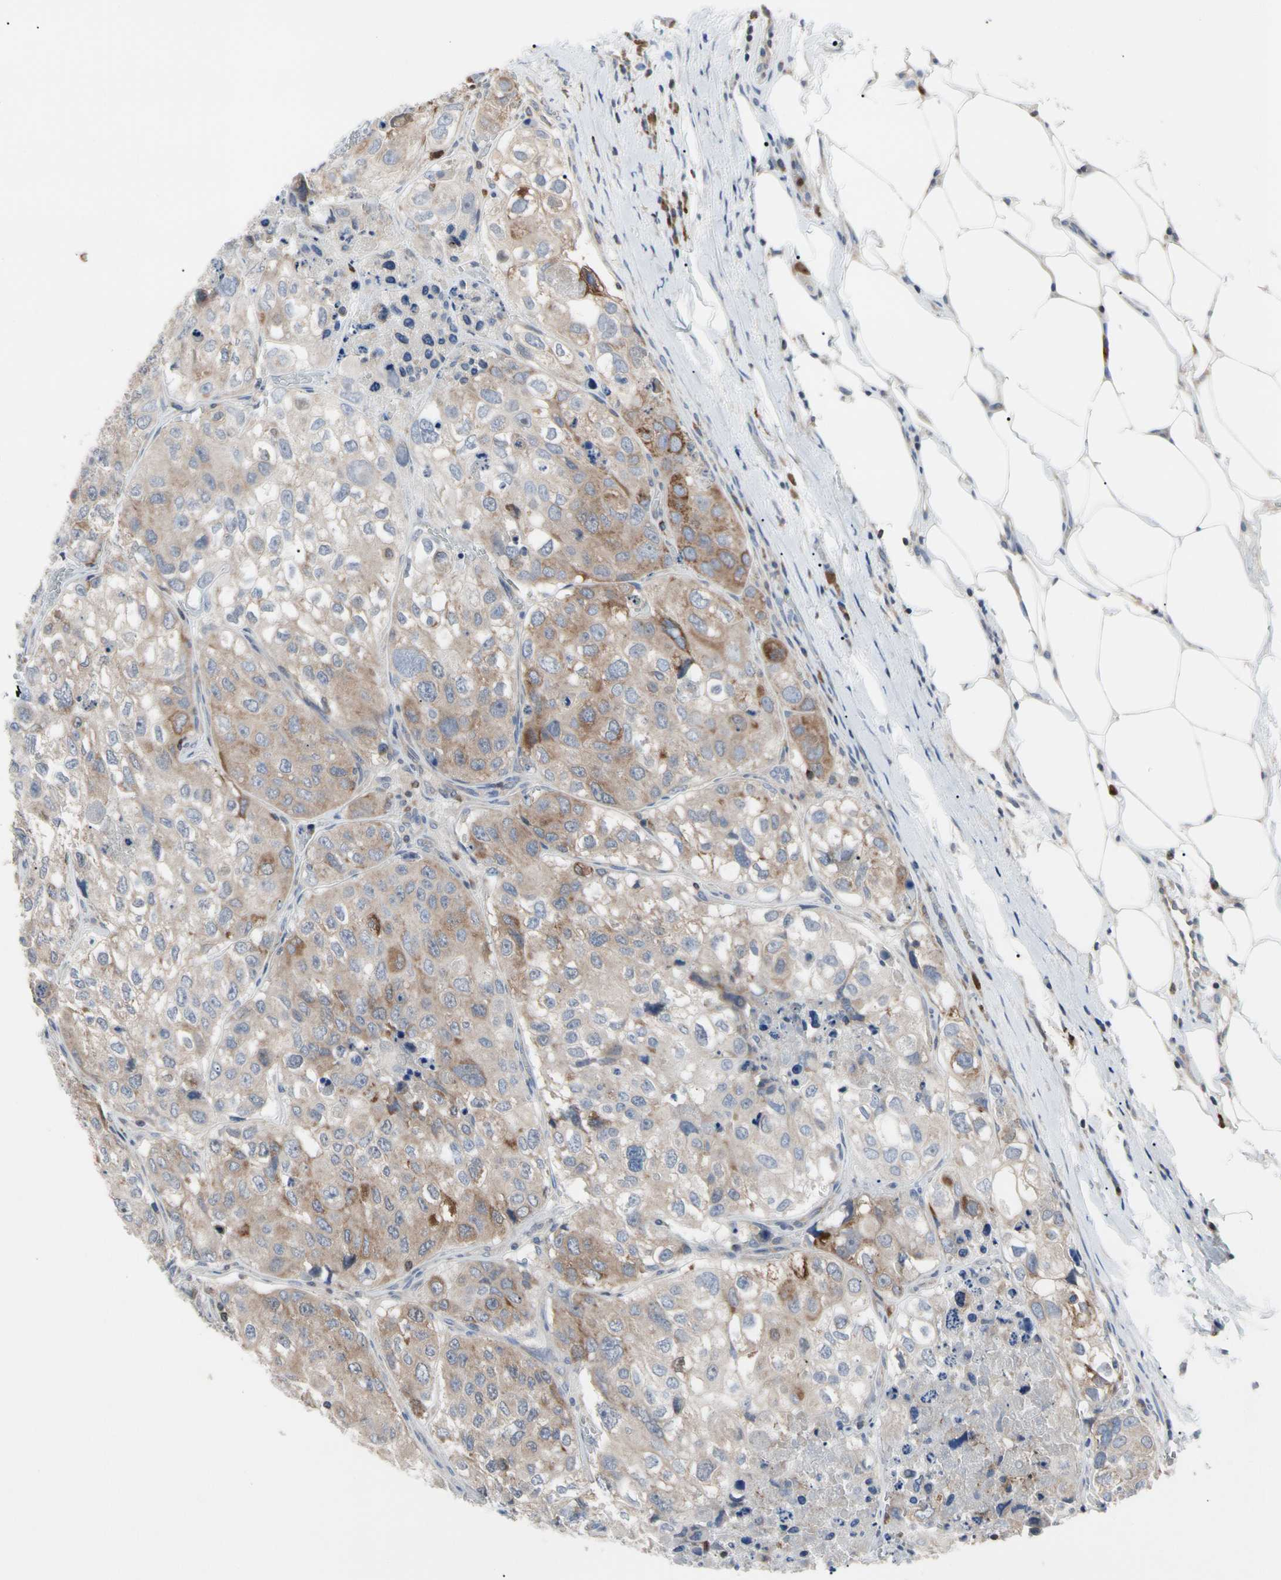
{"staining": {"intensity": "moderate", "quantity": "25%-75%", "location": "cytoplasmic/membranous"}, "tissue": "urothelial cancer", "cell_type": "Tumor cells", "image_type": "cancer", "snomed": [{"axis": "morphology", "description": "Urothelial carcinoma, High grade"}, {"axis": "topography", "description": "Lymph node"}, {"axis": "topography", "description": "Urinary bladder"}], "caption": "An IHC photomicrograph of tumor tissue is shown. Protein staining in brown shows moderate cytoplasmic/membranous positivity in high-grade urothelial carcinoma within tumor cells.", "gene": "MCL1", "patient": {"sex": "male", "age": 51}}